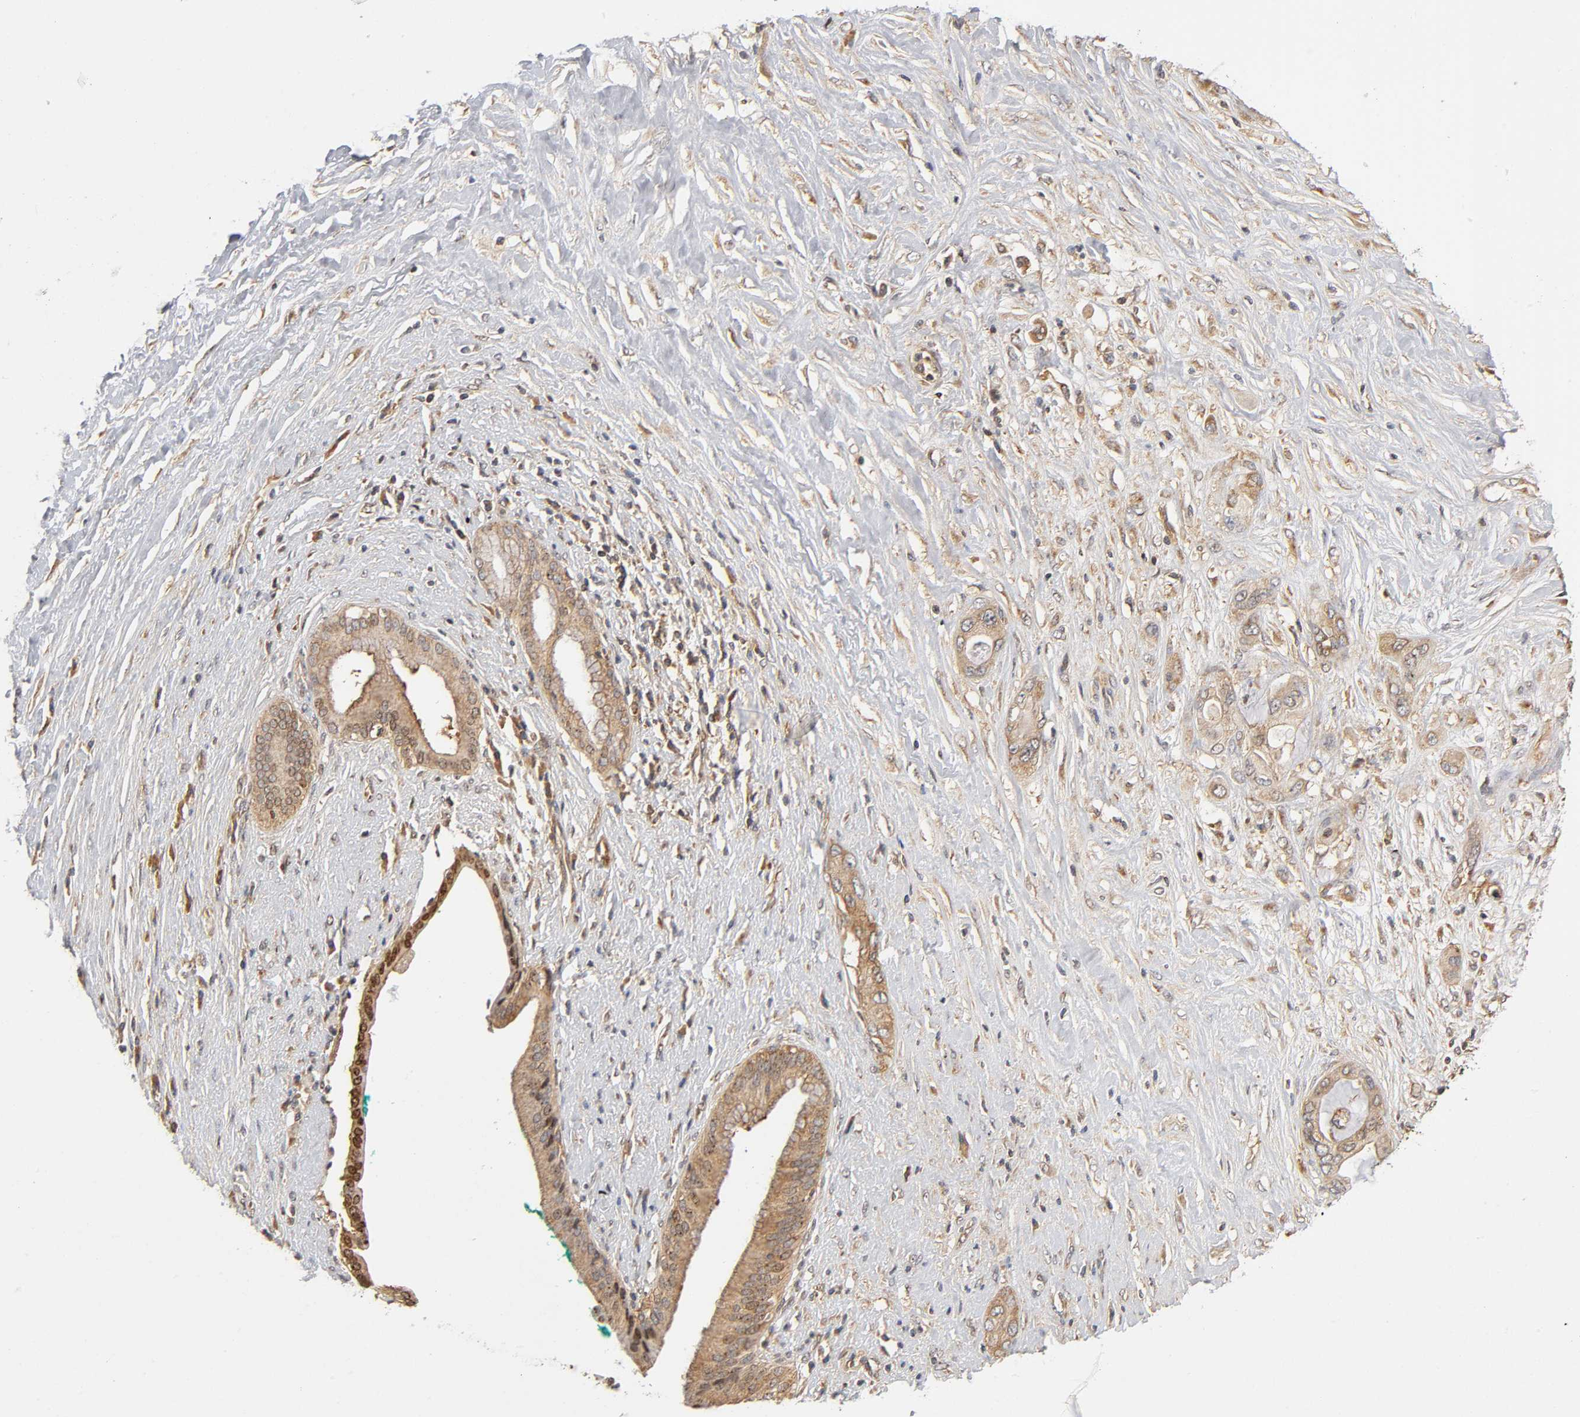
{"staining": {"intensity": "moderate", "quantity": ">75%", "location": "cytoplasmic/membranous,nuclear"}, "tissue": "pancreatic cancer", "cell_type": "Tumor cells", "image_type": "cancer", "snomed": [{"axis": "morphology", "description": "Adenocarcinoma, NOS"}, {"axis": "topography", "description": "Pancreas"}], "caption": "Moderate cytoplasmic/membranous and nuclear positivity for a protein is present in about >75% of tumor cells of pancreatic adenocarcinoma using immunohistochemistry.", "gene": "PAFAH1B1", "patient": {"sex": "female", "age": 59}}